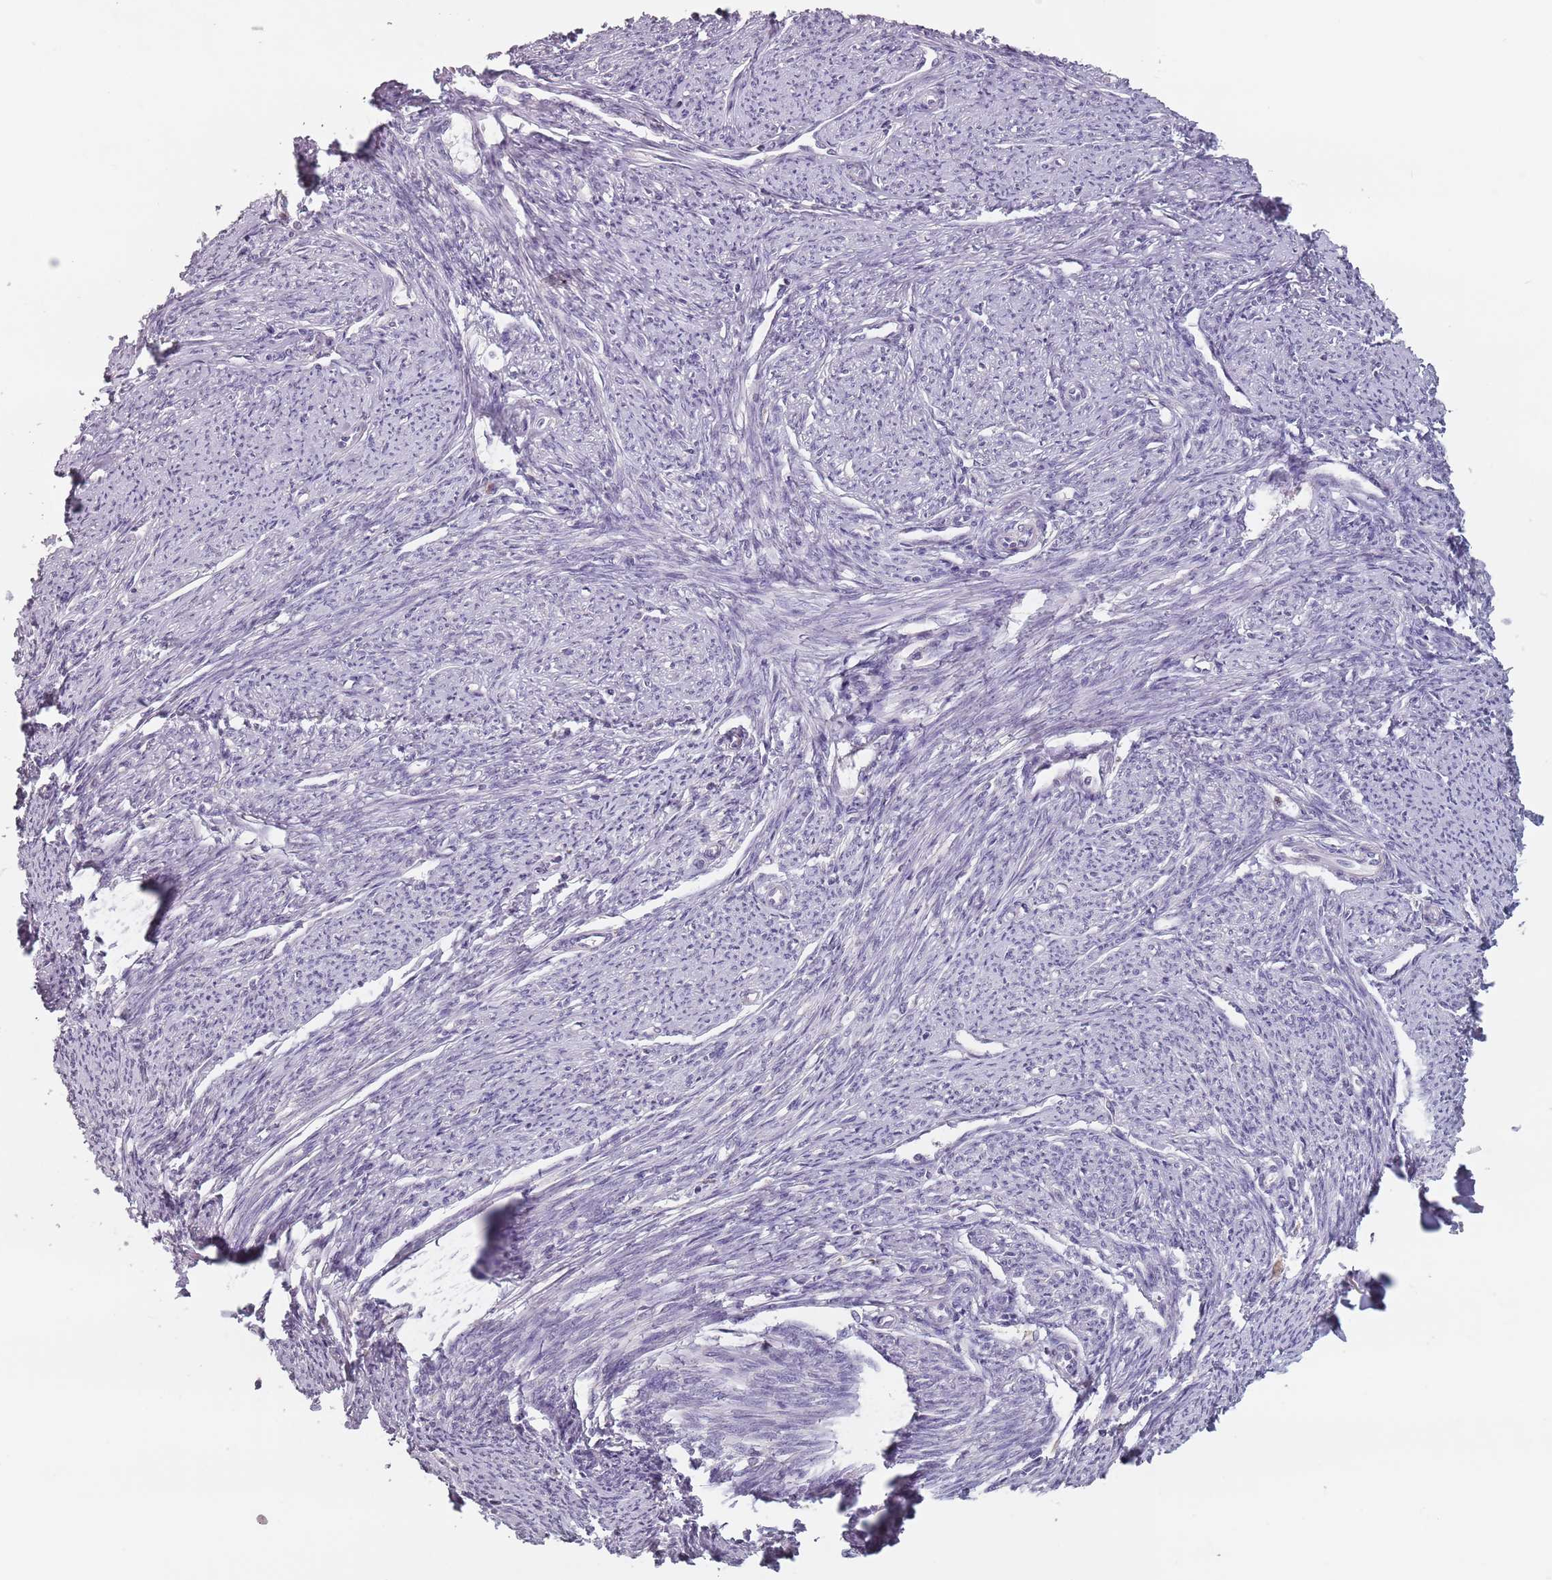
{"staining": {"intensity": "negative", "quantity": "none", "location": "none"}, "tissue": "smooth muscle", "cell_type": "Smooth muscle cells", "image_type": "normal", "snomed": [{"axis": "morphology", "description": "Normal tissue, NOS"}, {"axis": "topography", "description": "Smooth muscle"}, {"axis": "topography", "description": "Uterus"}], "caption": "Micrograph shows no protein staining in smooth muscle cells of benign smooth muscle.", "gene": "RPS9", "patient": {"sex": "female", "age": 59}}